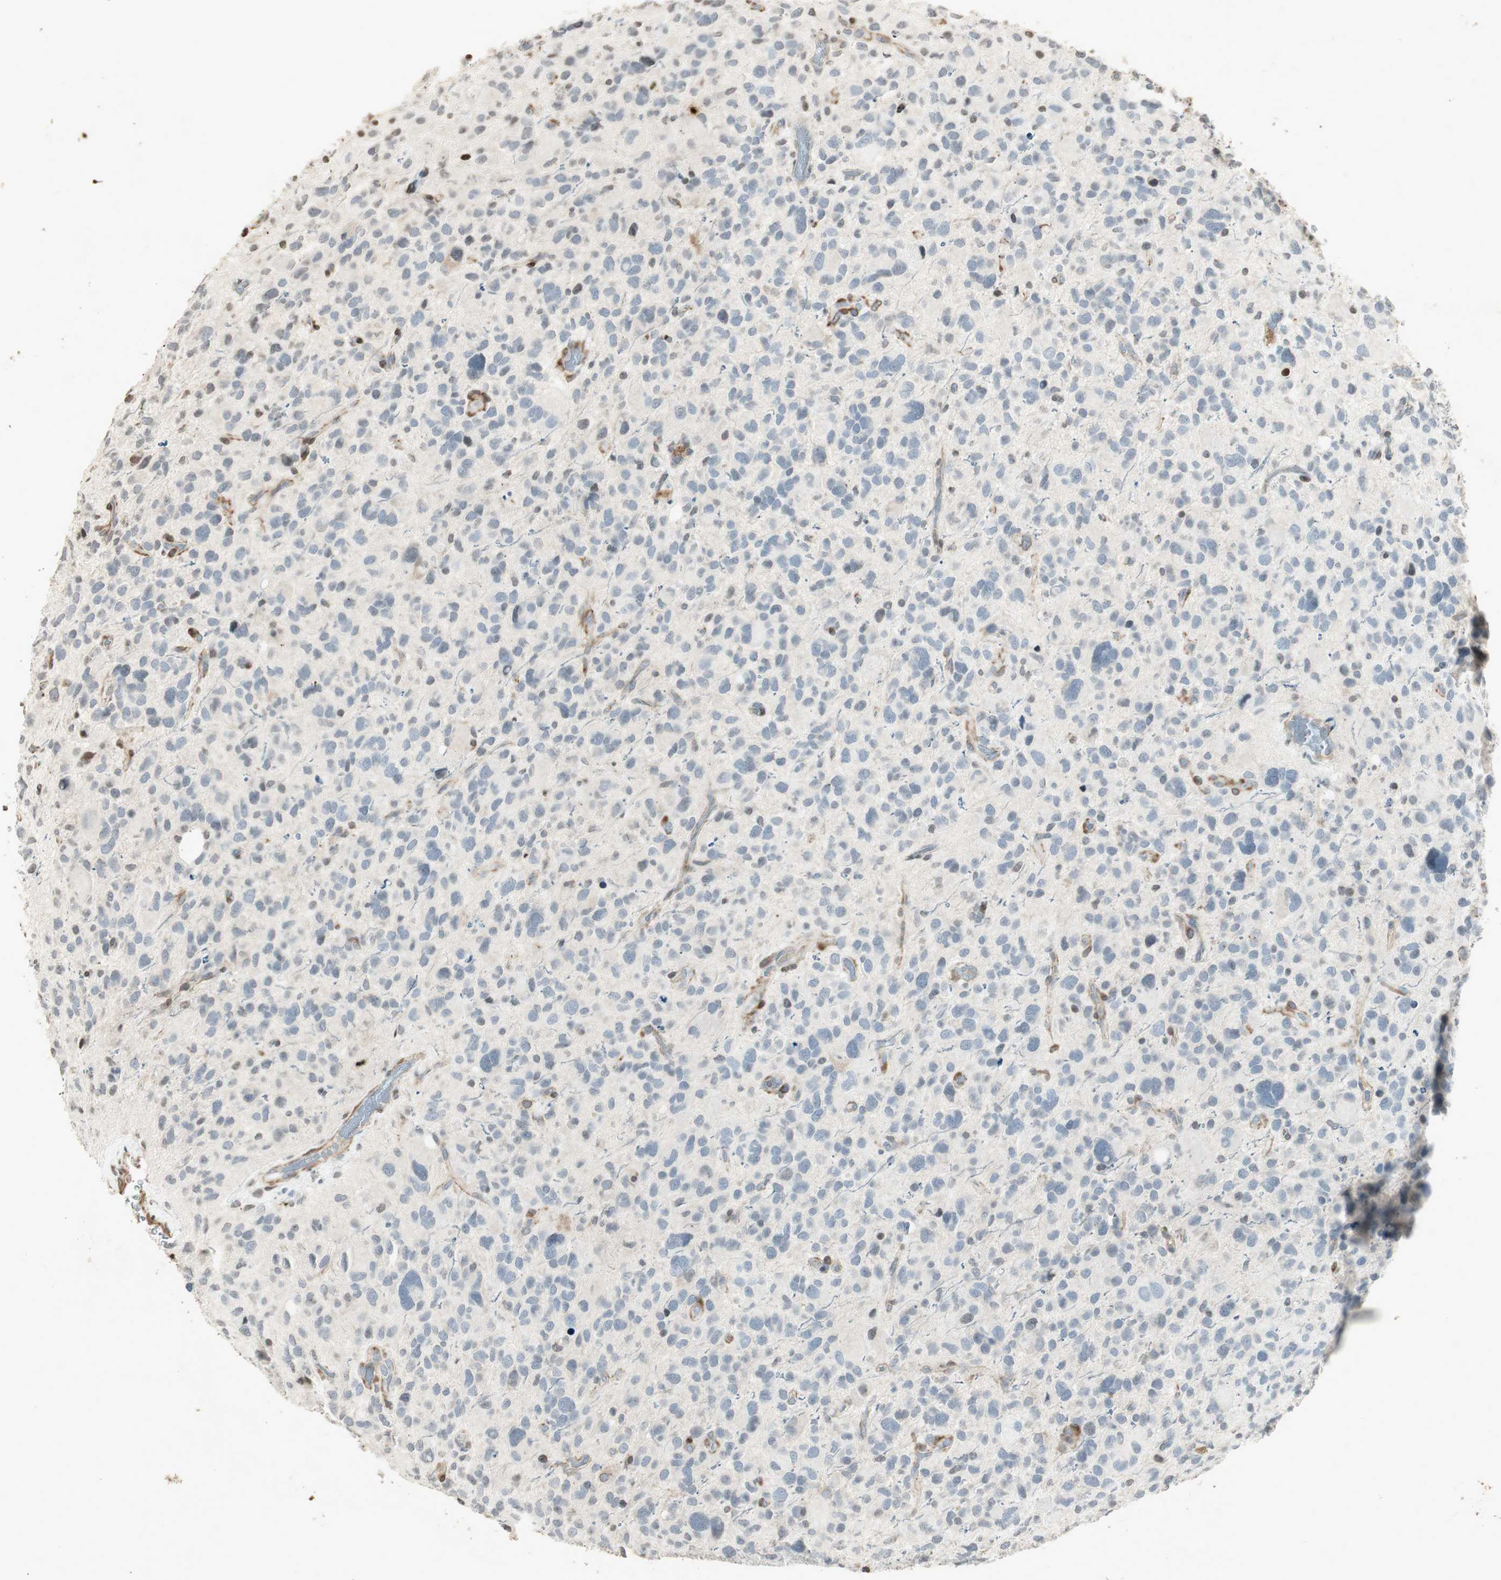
{"staining": {"intensity": "negative", "quantity": "none", "location": "none"}, "tissue": "glioma", "cell_type": "Tumor cells", "image_type": "cancer", "snomed": [{"axis": "morphology", "description": "Glioma, malignant, High grade"}, {"axis": "topography", "description": "Brain"}], "caption": "Glioma stained for a protein using immunohistochemistry (IHC) shows no expression tumor cells.", "gene": "PRKG1", "patient": {"sex": "male", "age": 48}}